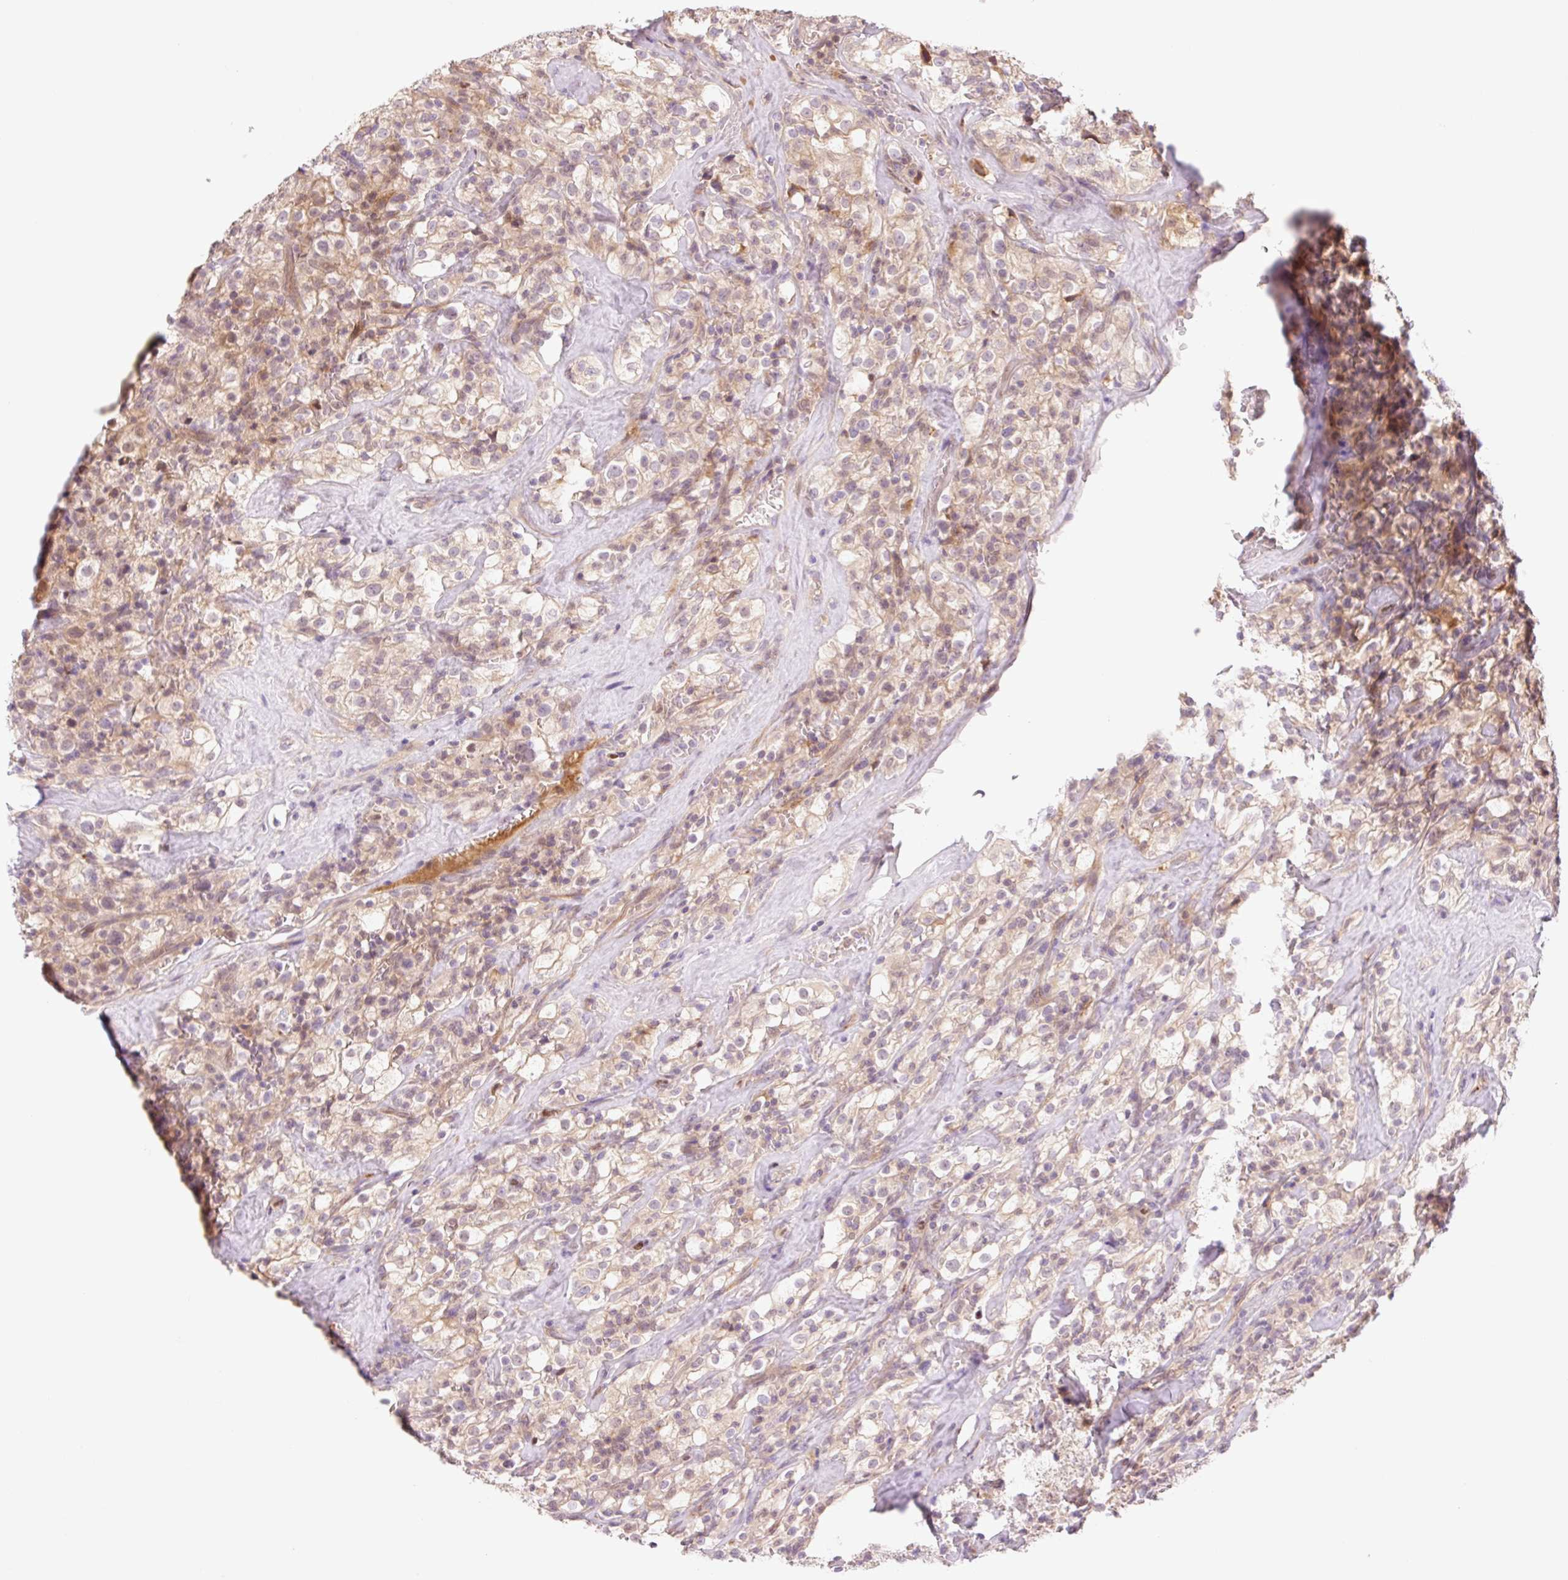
{"staining": {"intensity": "weak", "quantity": "<25%", "location": "nuclear"}, "tissue": "renal cancer", "cell_type": "Tumor cells", "image_type": "cancer", "snomed": [{"axis": "morphology", "description": "Adenocarcinoma, NOS"}, {"axis": "topography", "description": "Kidney"}], "caption": "Immunohistochemical staining of renal adenocarcinoma reveals no significant expression in tumor cells.", "gene": "HEBP1", "patient": {"sex": "female", "age": 74}}